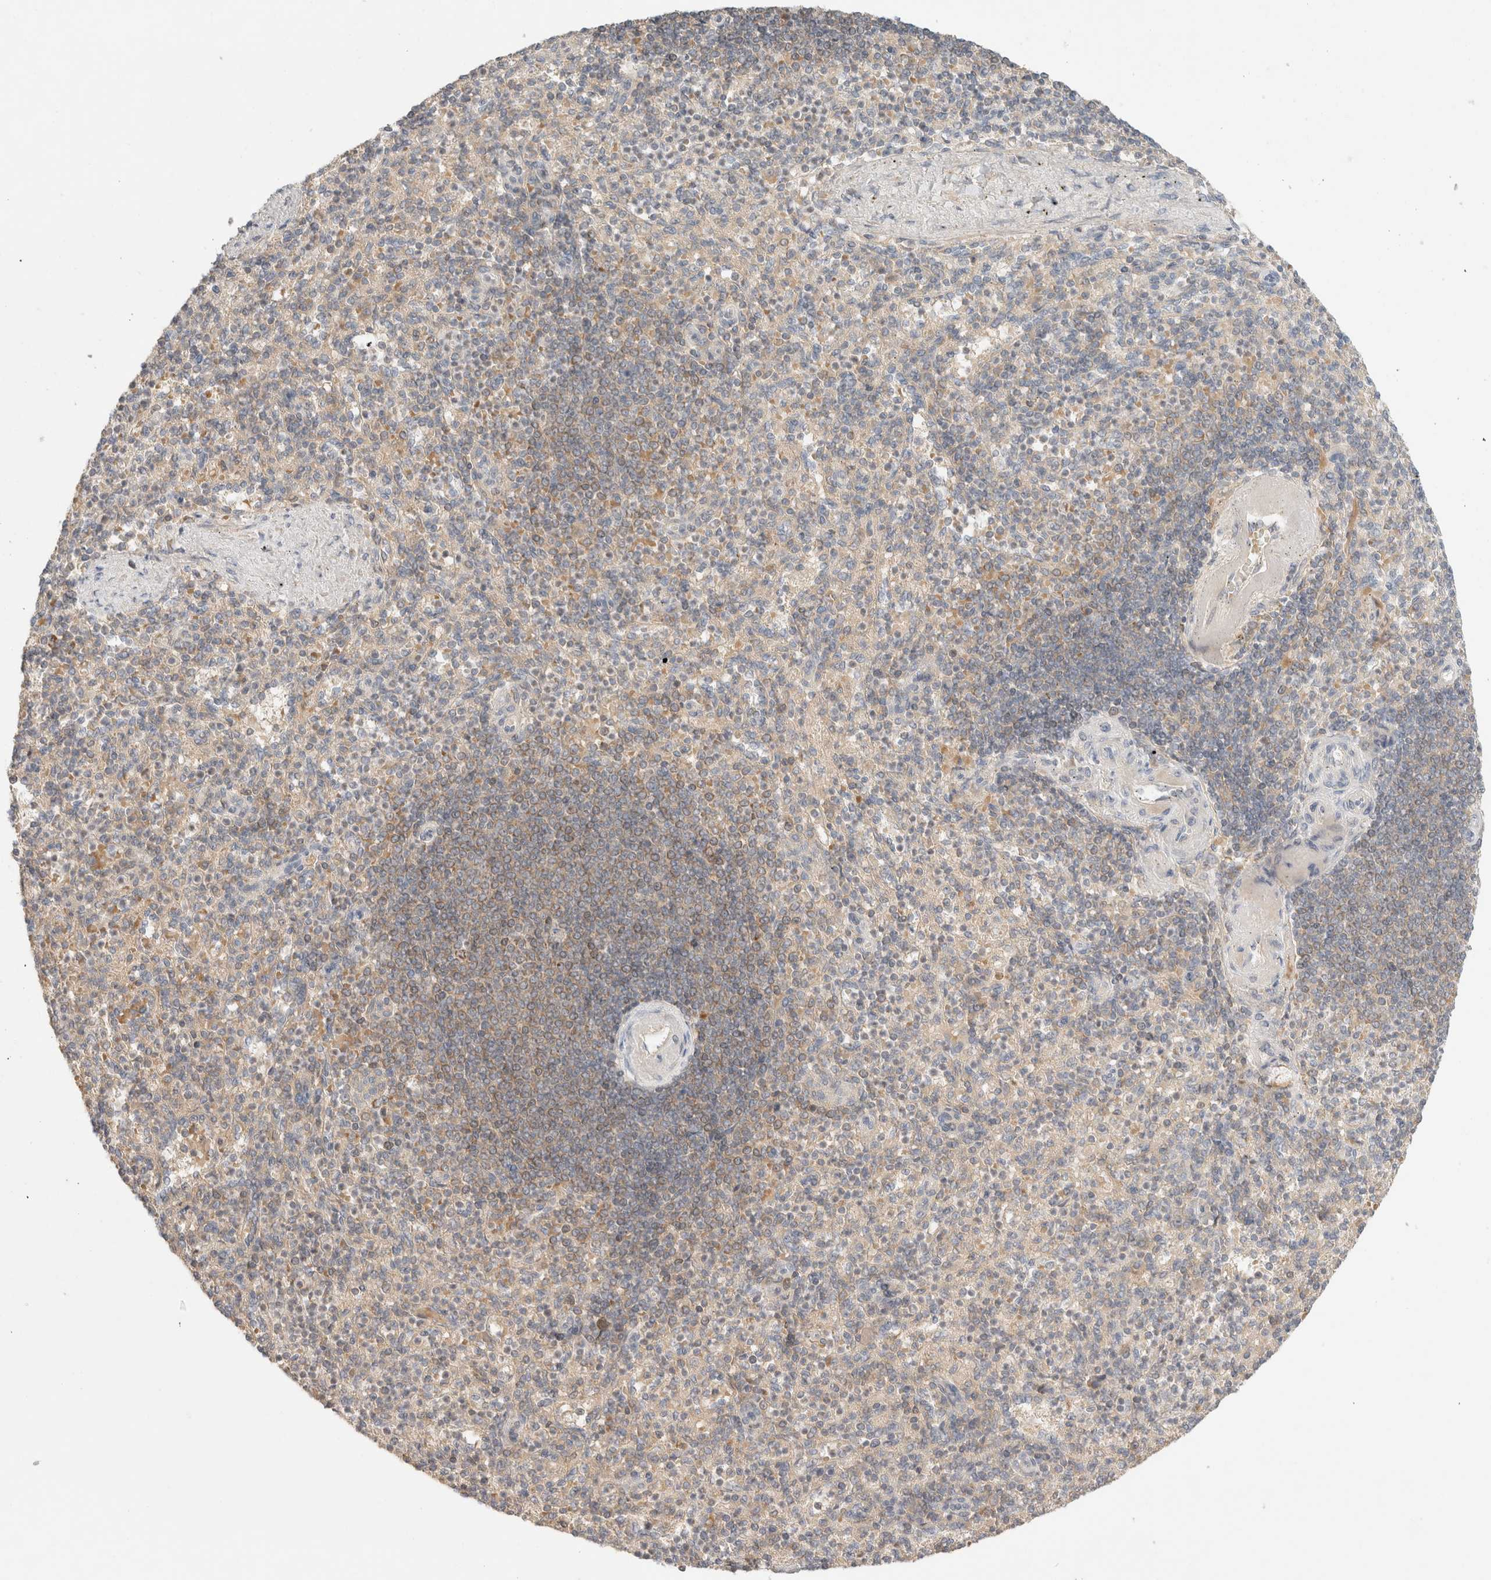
{"staining": {"intensity": "weak", "quantity": "25%-75%", "location": "cytoplasmic/membranous"}, "tissue": "spleen", "cell_type": "Cells in red pulp", "image_type": "normal", "snomed": [{"axis": "morphology", "description": "Normal tissue, NOS"}, {"axis": "topography", "description": "Spleen"}], "caption": "Brown immunohistochemical staining in benign spleen displays weak cytoplasmic/membranous expression in about 25%-75% of cells in red pulp.", "gene": "MRM3", "patient": {"sex": "female", "age": 74}}